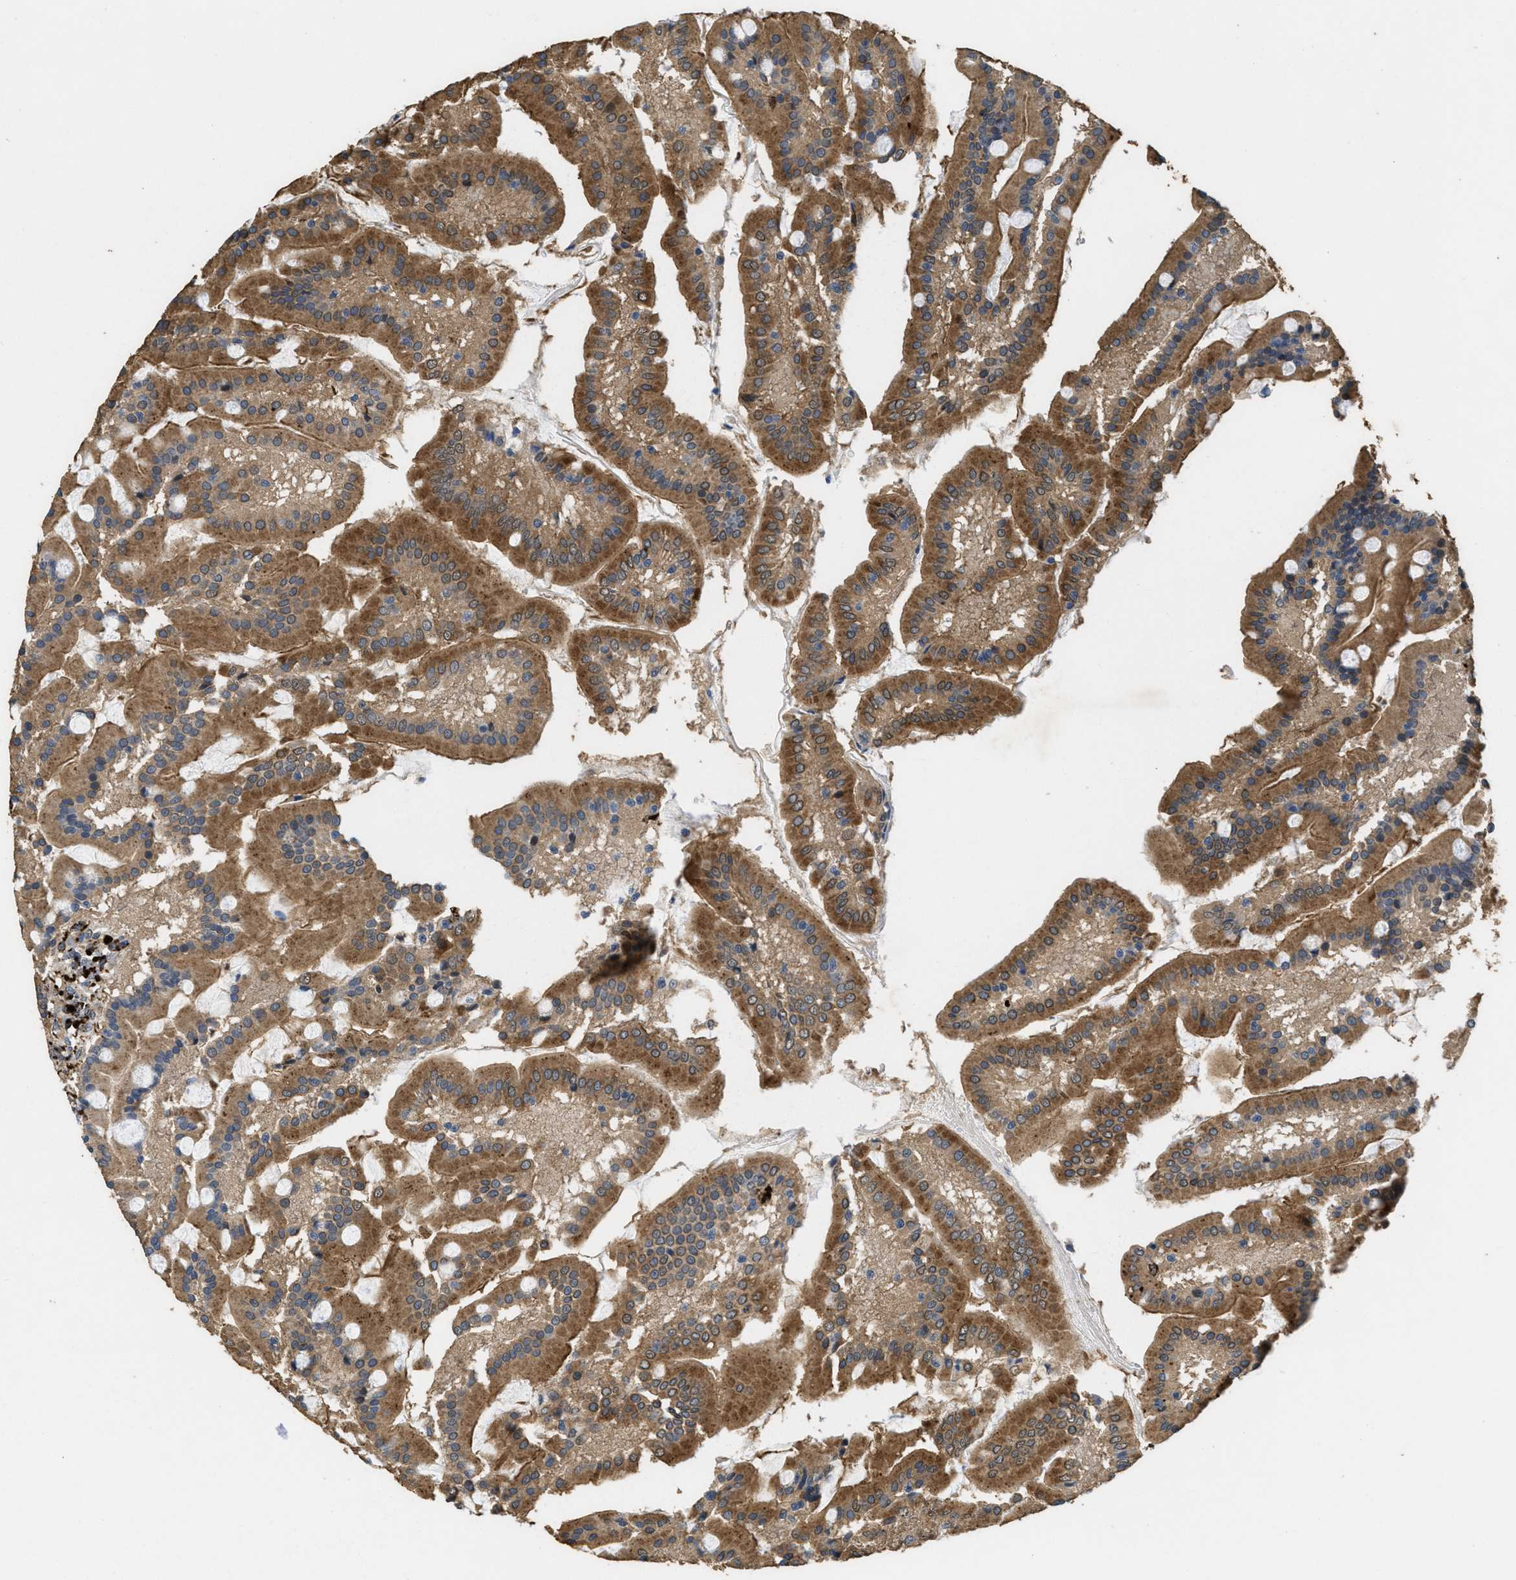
{"staining": {"intensity": "moderate", "quantity": ">75%", "location": "cytoplasmic/membranous"}, "tissue": "duodenum", "cell_type": "Glandular cells", "image_type": "normal", "snomed": [{"axis": "morphology", "description": "Normal tissue, NOS"}, {"axis": "topography", "description": "Duodenum"}], "caption": "Immunohistochemical staining of normal human duodenum demonstrates moderate cytoplasmic/membranous protein expression in about >75% of glandular cells.", "gene": "BMPR2", "patient": {"sex": "male", "age": 50}}